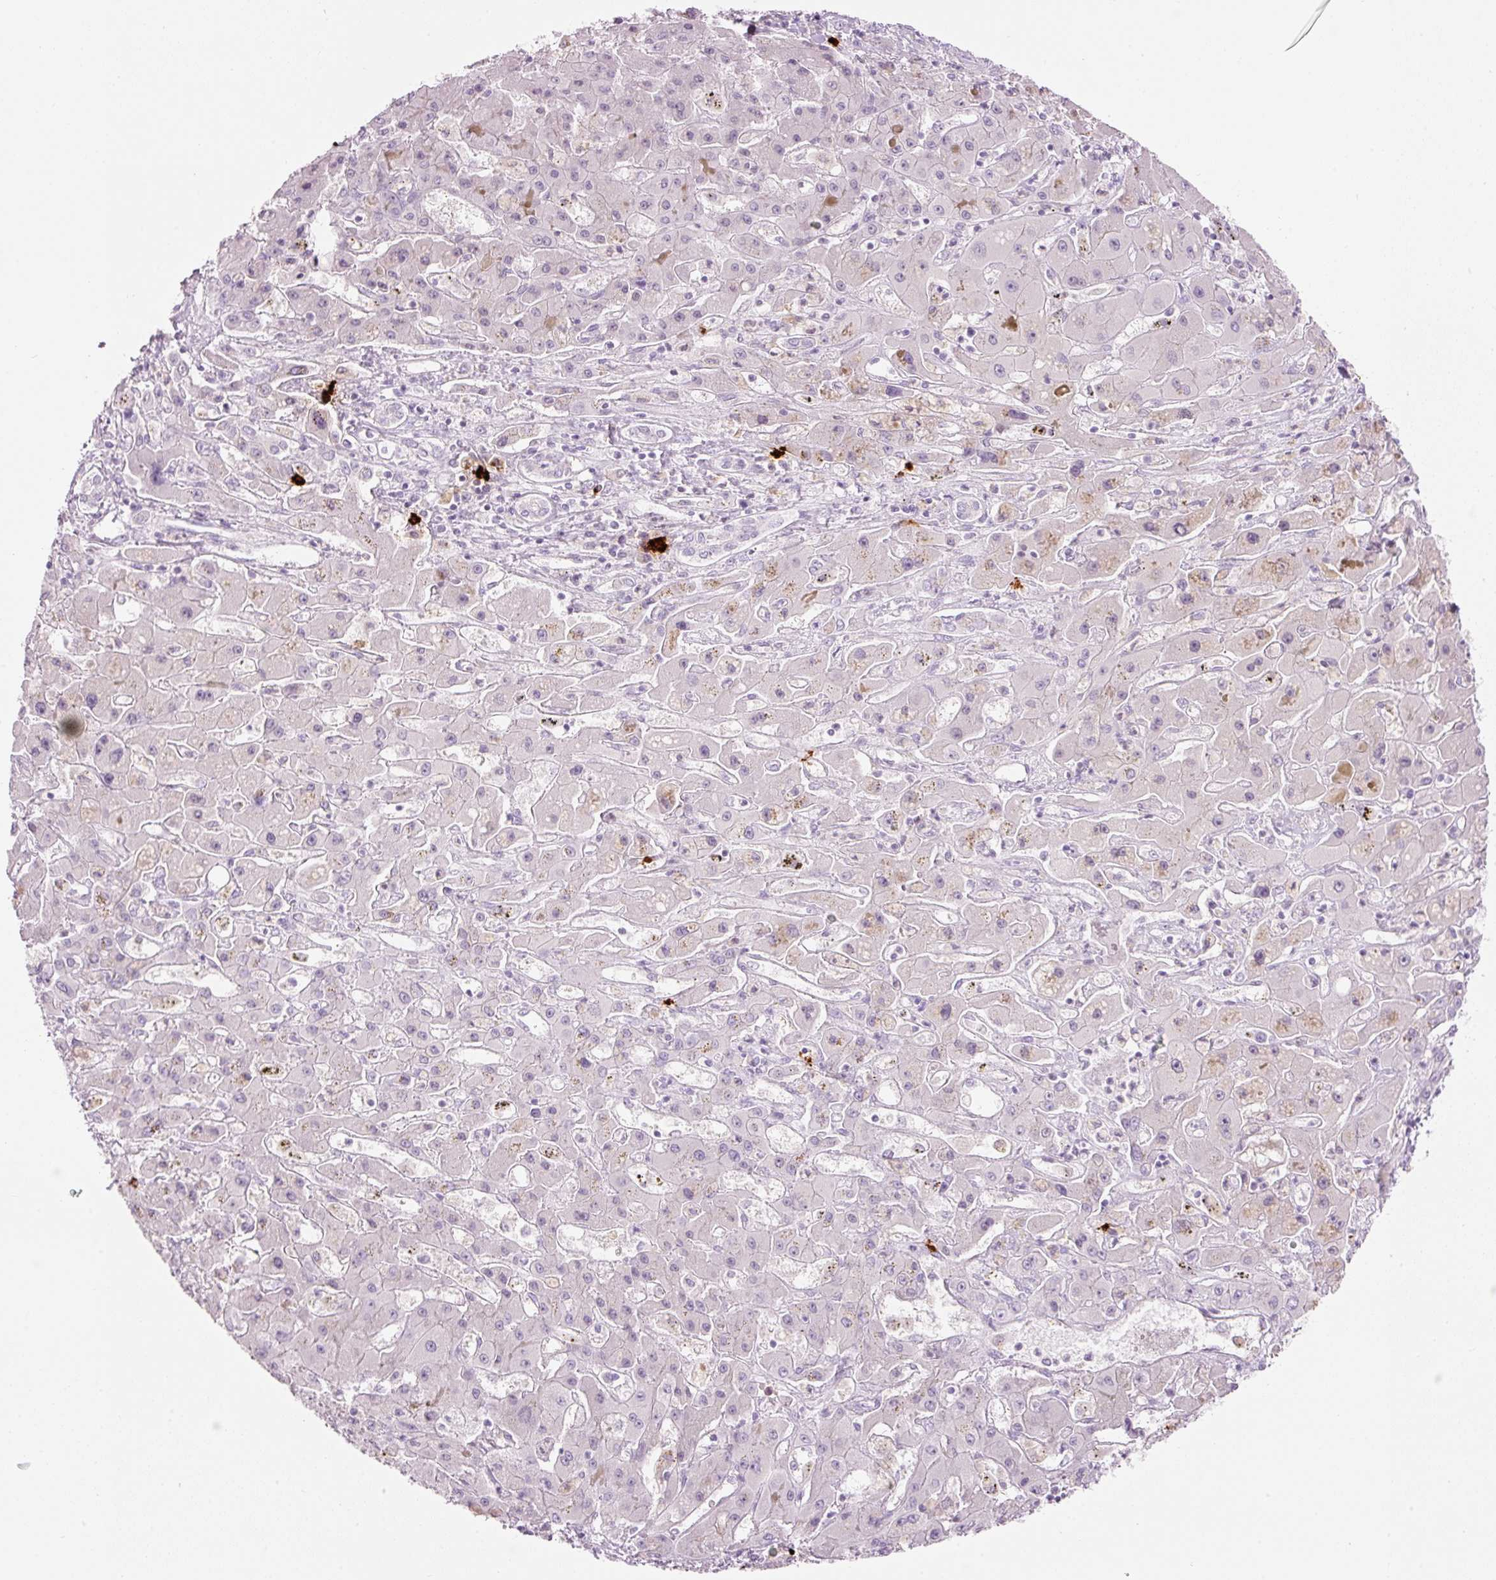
{"staining": {"intensity": "negative", "quantity": "none", "location": "none"}, "tissue": "liver cancer", "cell_type": "Tumor cells", "image_type": "cancer", "snomed": [{"axis": "morphology", "description": "Cholangiocarcinoma"}, {"axis": "topography", "description": "Liver"}], "caption": "Liver cholangiocarcinoma was stained to show a protein in brown. There is no significant positivity in tumor cells.", "gene": "CMA1", "patient": {"sex": "male", "age": 67}}